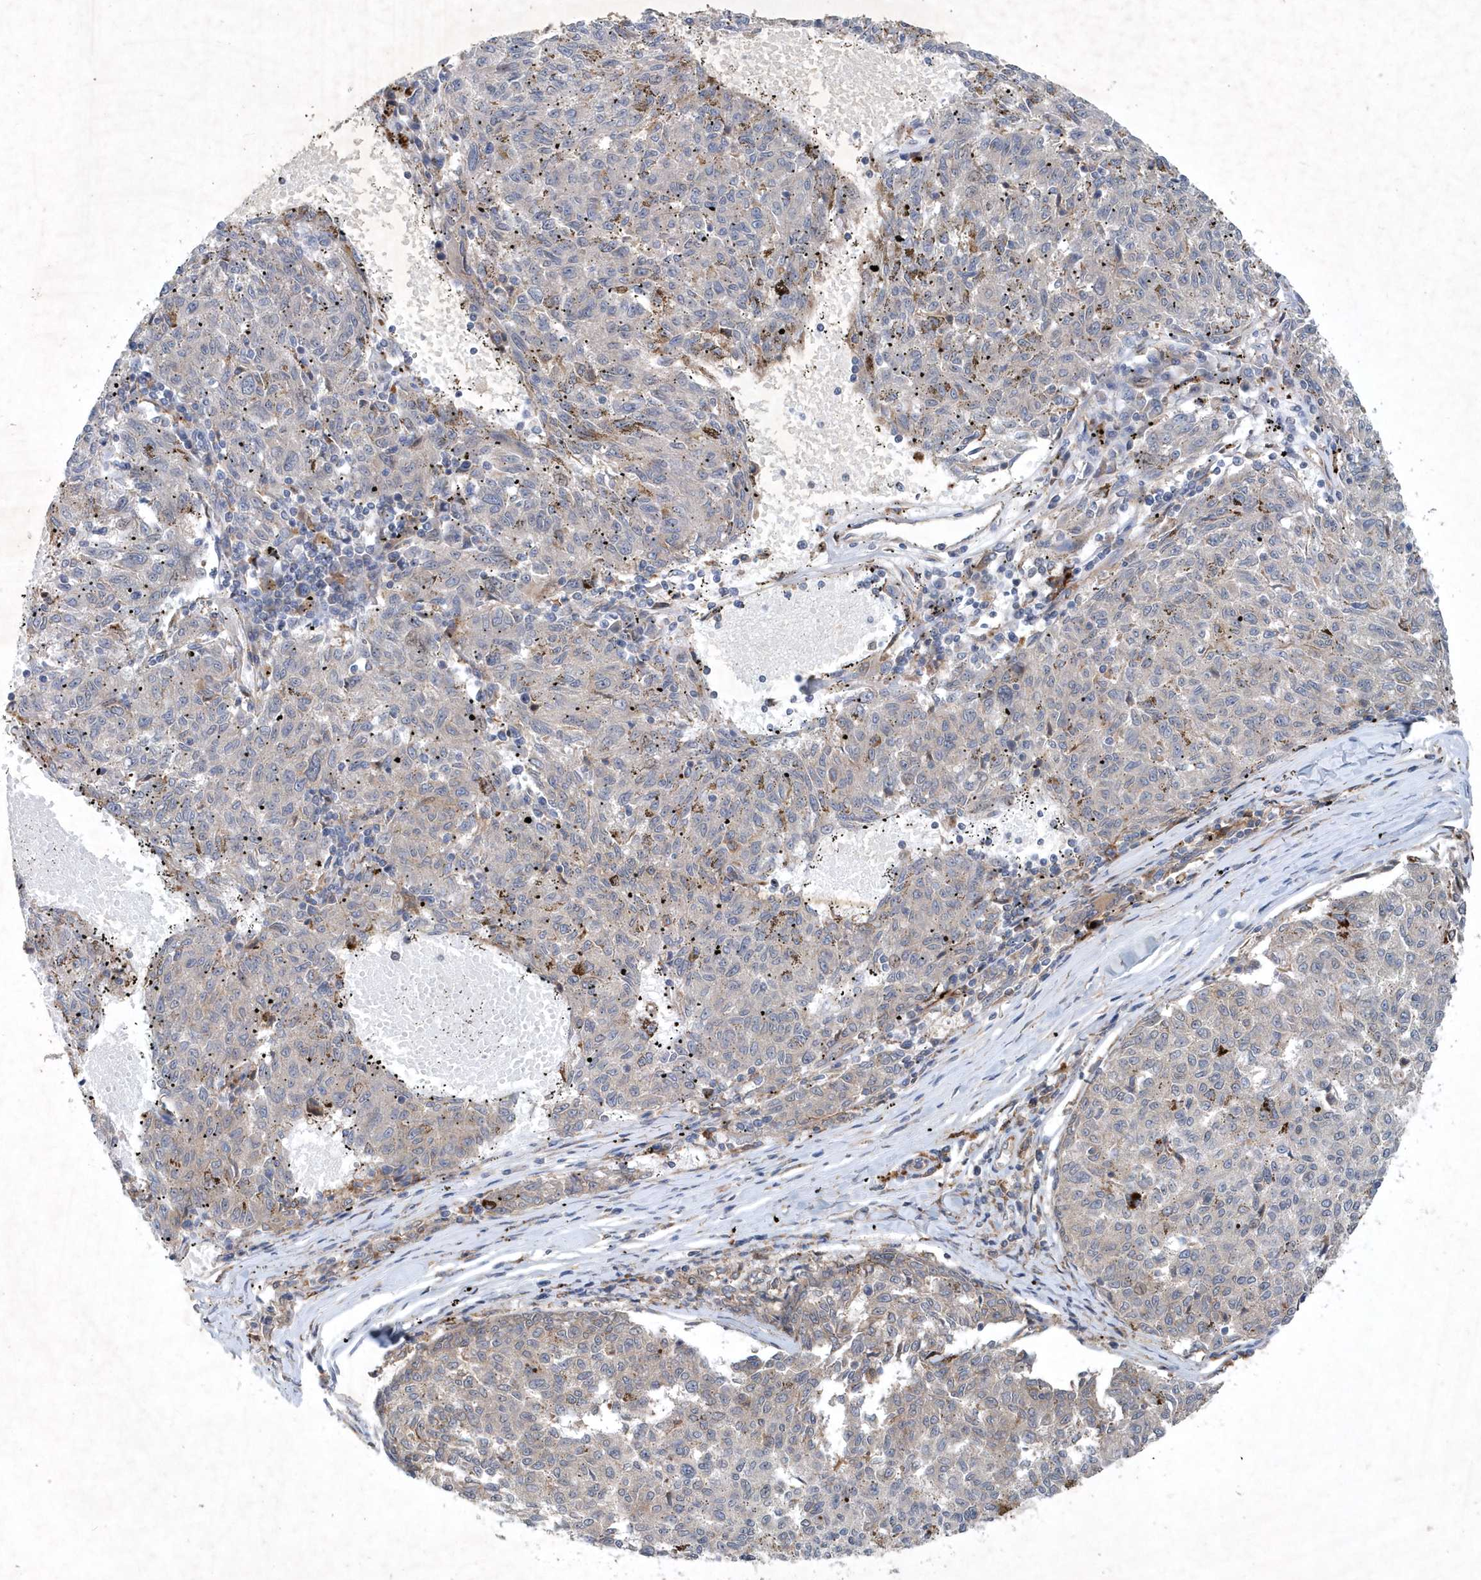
{"staining": {"intensity": "negative", "quantity": "none", "location": "none"}, "tissue": "melanoma", "cell_type": "Tumor cells", "image_type": "cancer", "snomed": [{"axis": "morphology", "description": "Malignant melanoma, NOS"}, {"axis": "topography", "description": "Skin"}], "caption": "The image exhibits no staining of tumor cells in malignant melanoma.", "gene": "P2RY10", "patient": {"sex": "female", "age": 72}}